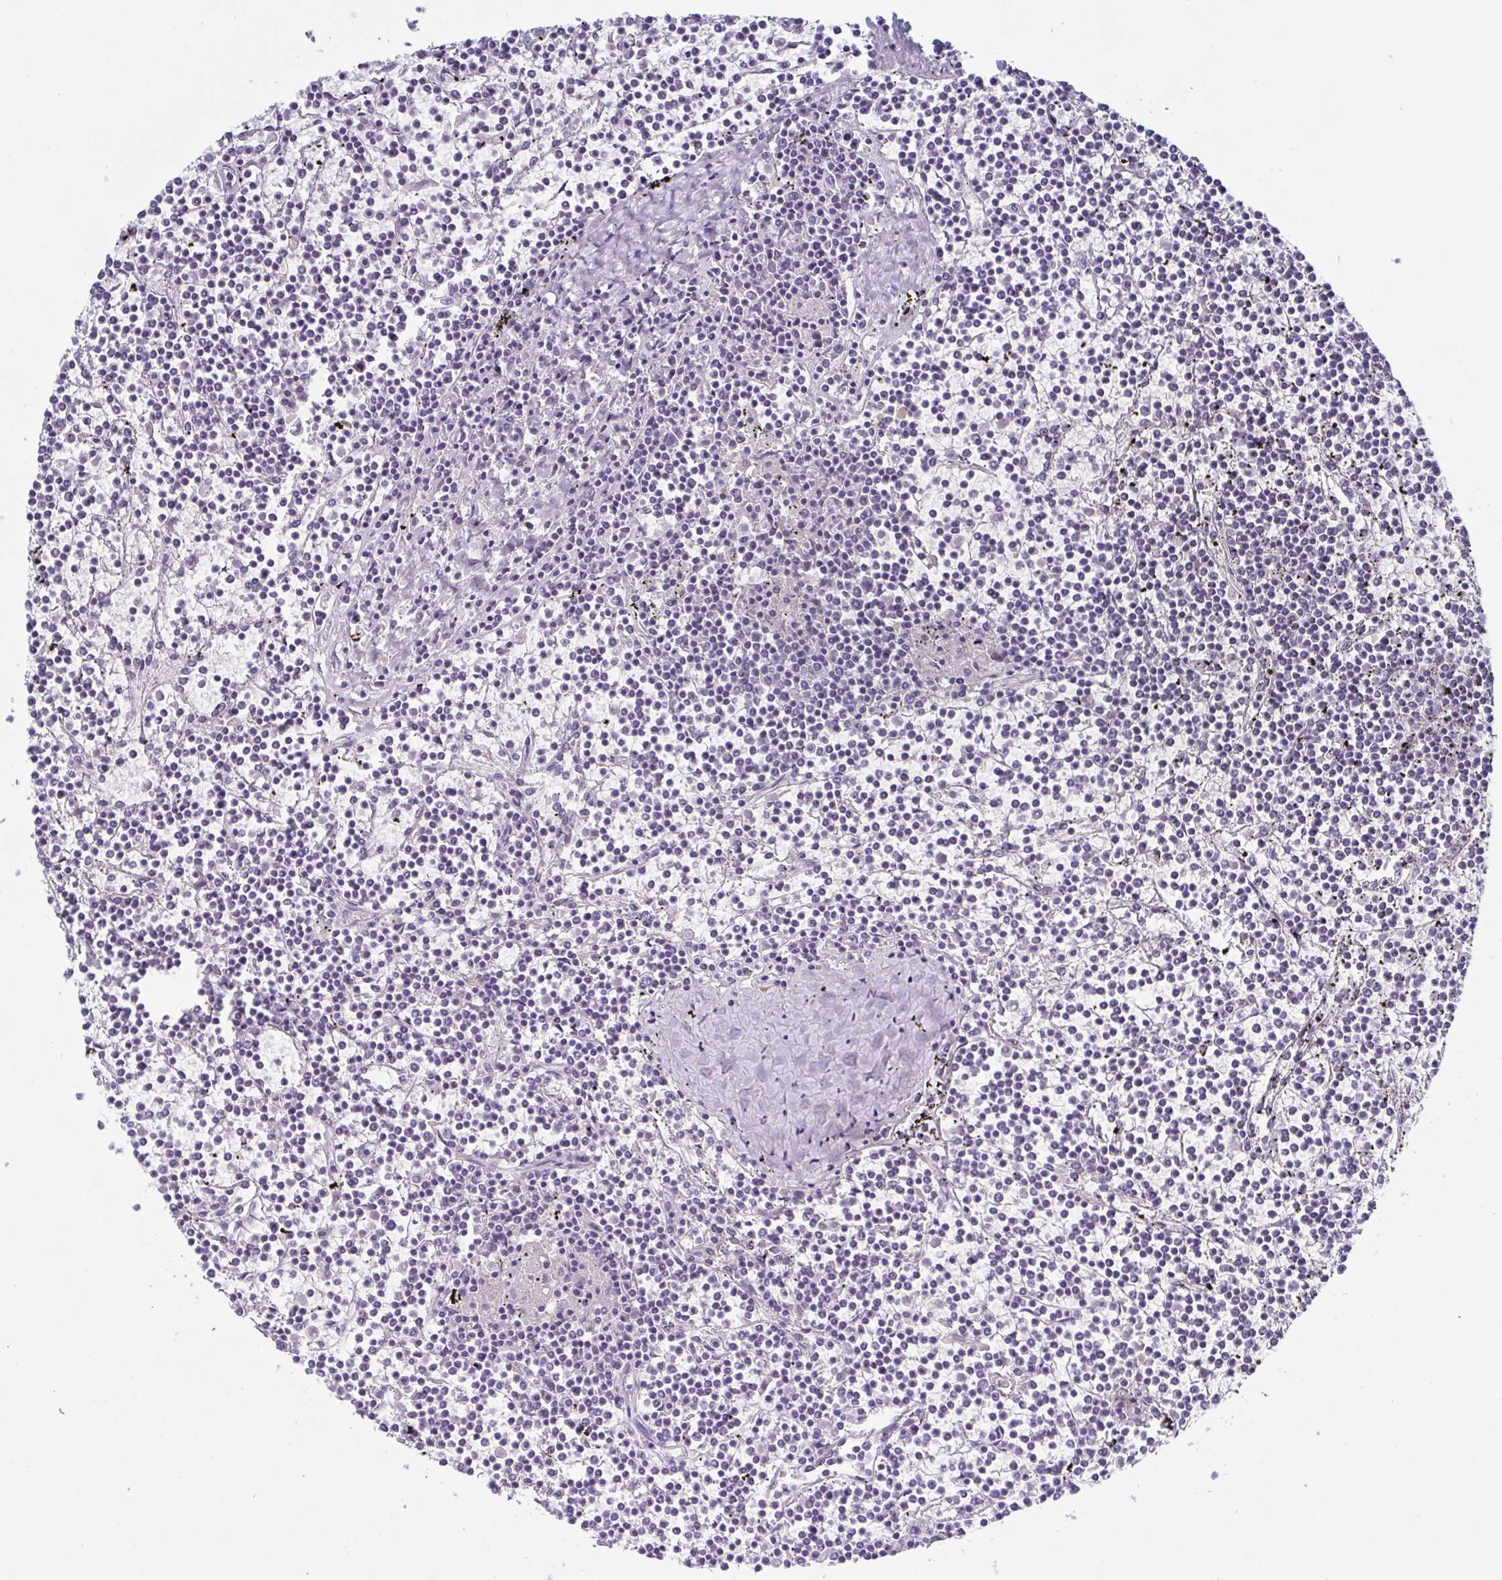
{"staining": {"intensity": "negative", "quantity": "none", "location": "none"}, "tissue": "lymphoma", "cell_type": "Tumor cells", "image_type": "cancer", "snomed": [{"axis": "morphology", "description": "Malignant lymphoma, non-Hodgkin's type, Low grade"}, {"axis": "topography", "description": "Spleen"}], "caption": "An IHC image of low-grade malignant lymphoma, non-Hodgkin's type is shown. There is no staining in tumor cells of low-grade malignant lymphoma, non-Hodgkin's type.", "gene": "ZFP64", "patient": {"sex": "female", "age": 19}}